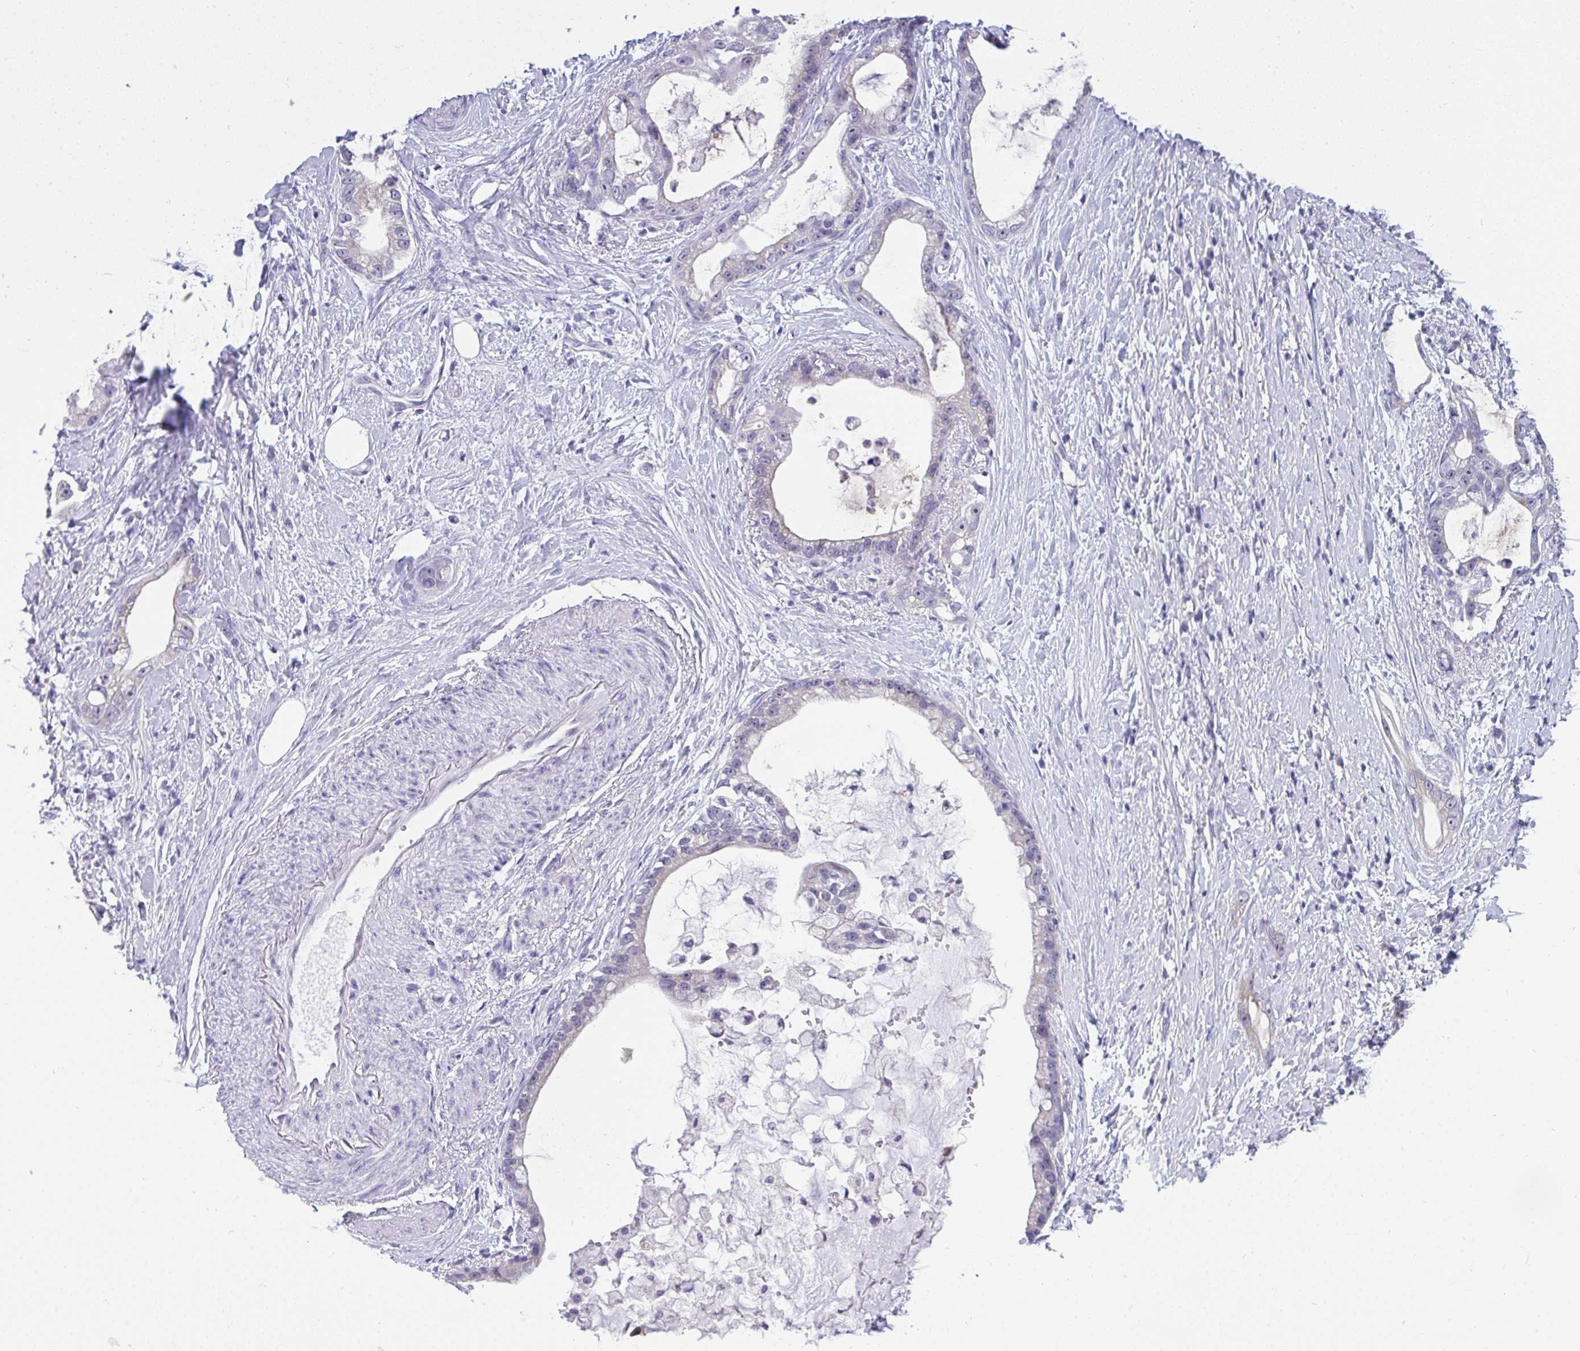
{"staining": {"intensity": "negative", "quantity": "none", "location": "none"}, "tissue": "stomach cancer", "cell_type": "Tumor cells", "image_type": "cancer", "snomed": [{"axis": "morphology", "description": "Adenocarcinoma, NOS"}, {"axis": "topography", "description": "Stomach"}], "caption": "DAB immunohistochemical staining of human stomach cancer exhibits no significant positivity in tumor cells. (DAB (3,3'-diaminobenzidine) IHC with hematoxylin counter stain).", "gene": "VGLL3", "patient": {"sex": "male", "age": 55}}